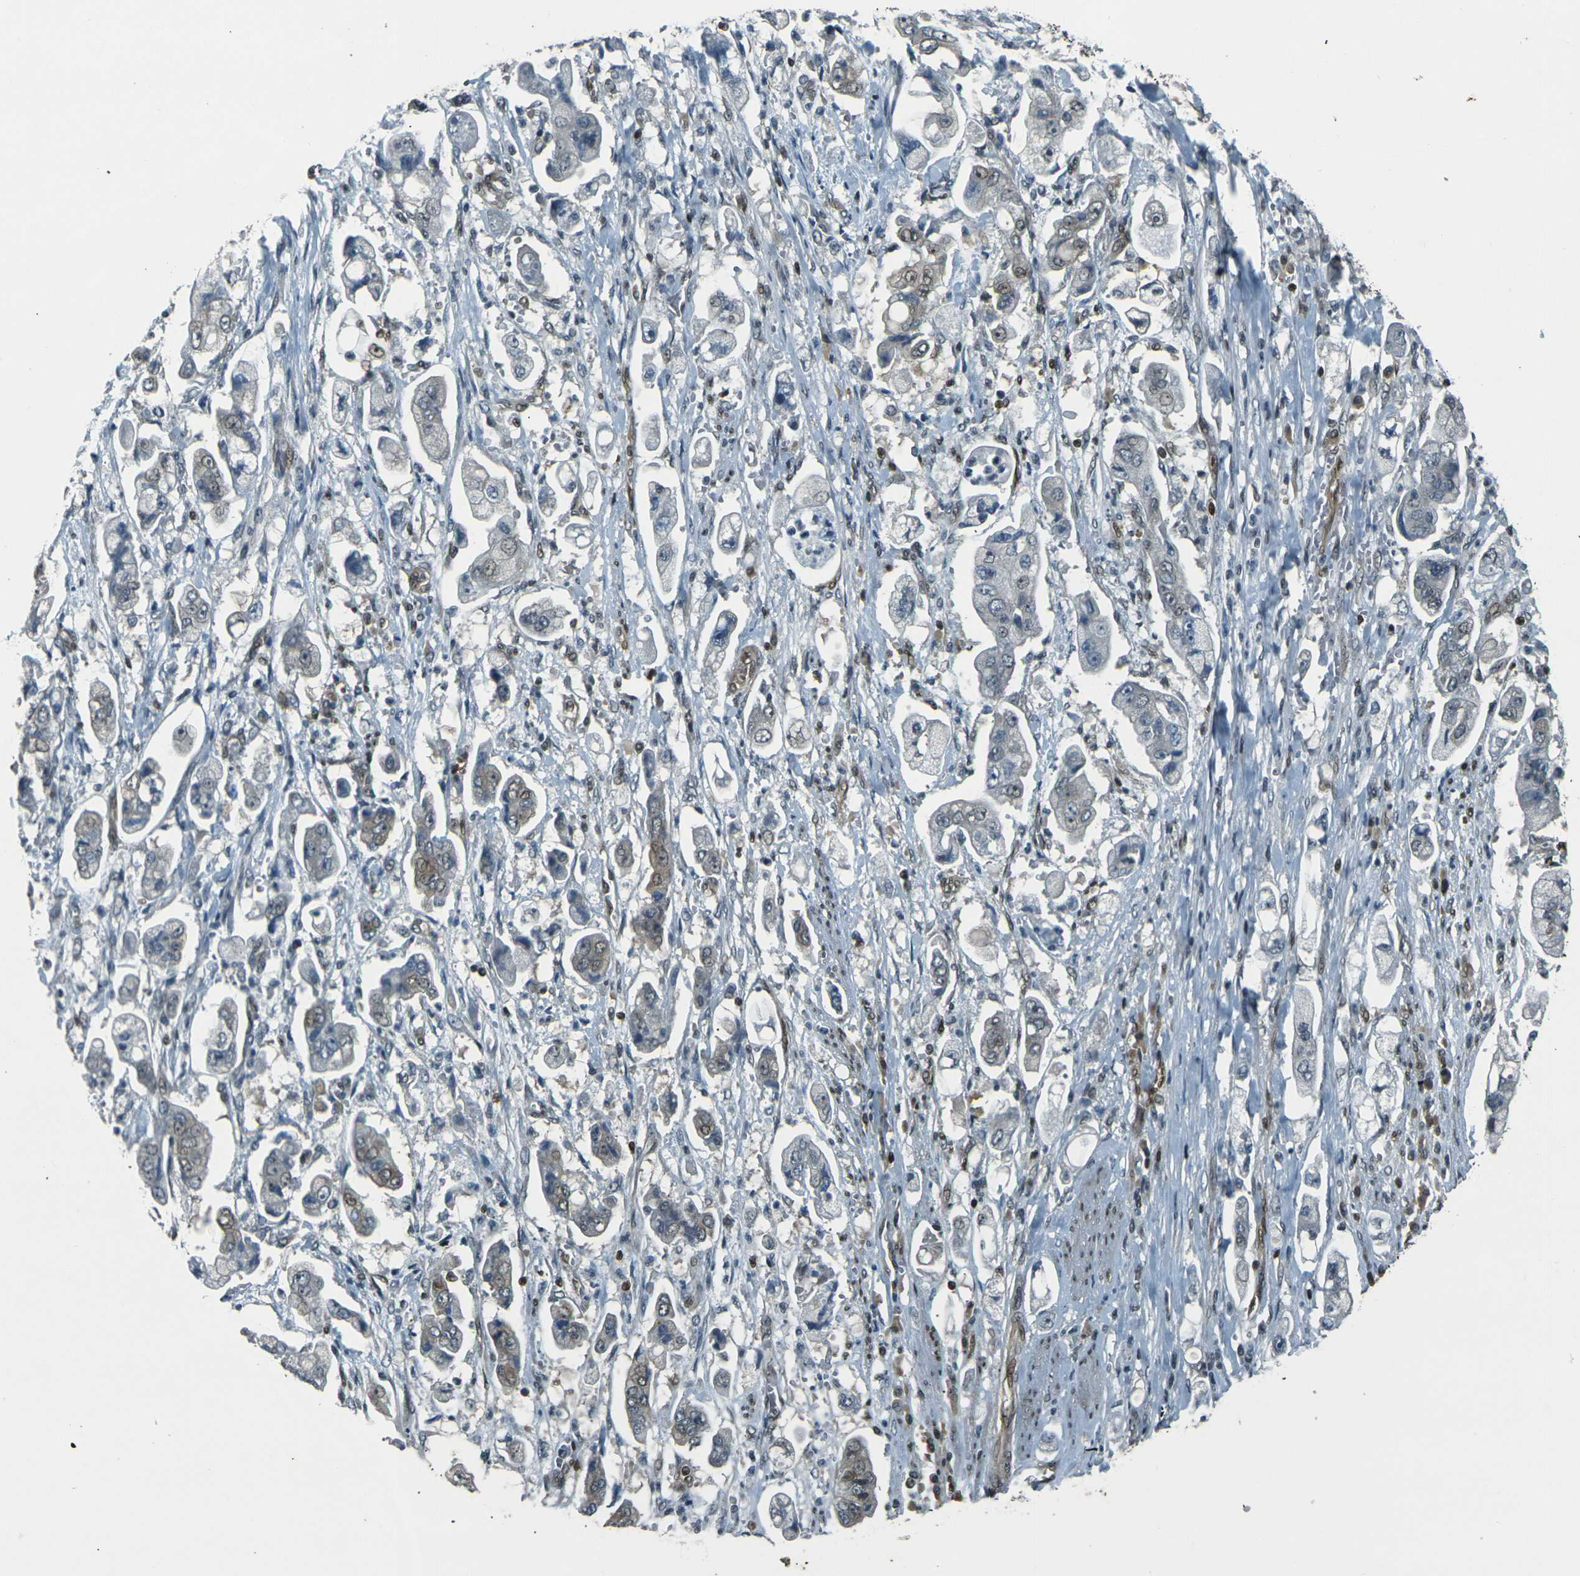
{"staining": {"intensity": "weak", "quantity": "25%-75%", "location": "nuclear"}, "tissue": "stomach cancer", "cell_type": "Tumor cells", "image_type": "cancer", "snomed": [{"axis": "morphology", "description": "Adenocarcinoma, NOS"}, {"axis": "topography", "description": "Stomach"}], "caption": "High-power microscopy captured an IHC micrograph of stomach adenocarcinoma, revealing weak nuclear staining in about 25%-75% of tumor cells. The staining was performed using DAB to visualize the protein expression in brown, while the nuclei were stained in blue with hematoxylin (Magnification: 20x).", "gene": "NHEJ1", "patient": {"sex": "male", "age": 62}}